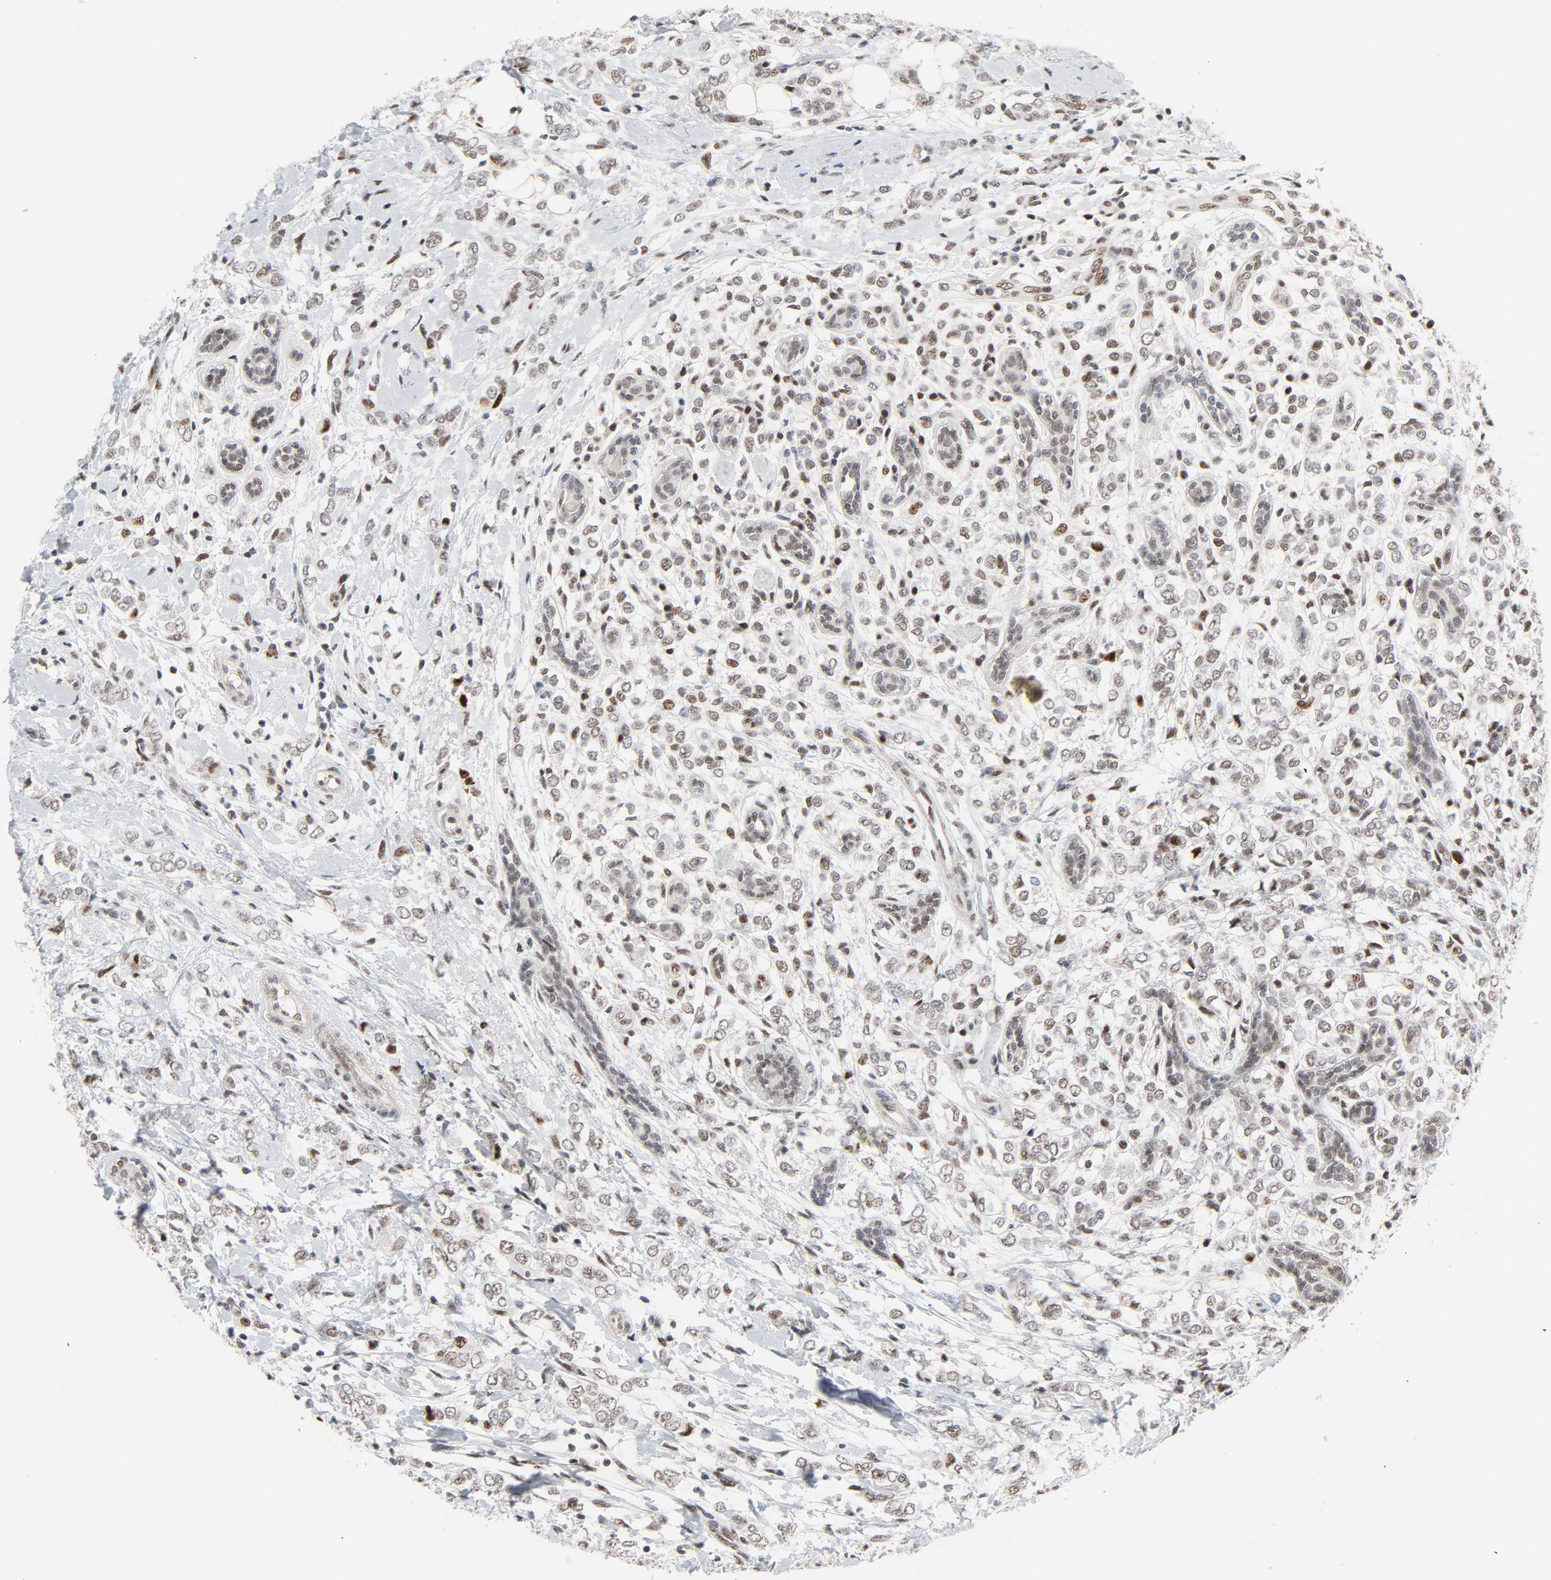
{"staining": {"intensity": "moderate", "quantity": ">75%", "location": "nuclear"}, "tissue": "breast cancer", "cell_type": "Tumor cells", "image_type": "cancer", "snomed": [{"axis": "morphology", "description": "Normal tissue, NOS"}, {"axis": "morphology", "description": "Lobular carcinoma"}, {"axis": "topography", "description": "Breast"}], "caption": "Immunohistochemical staining of human breast cancer (lobular carcinoma) exhibits medium levels of moderate nuclear expression in approximately >75% of tumor cells.", "gene": "JMJD6", "patient": {"sex": "female", "age": 47}}